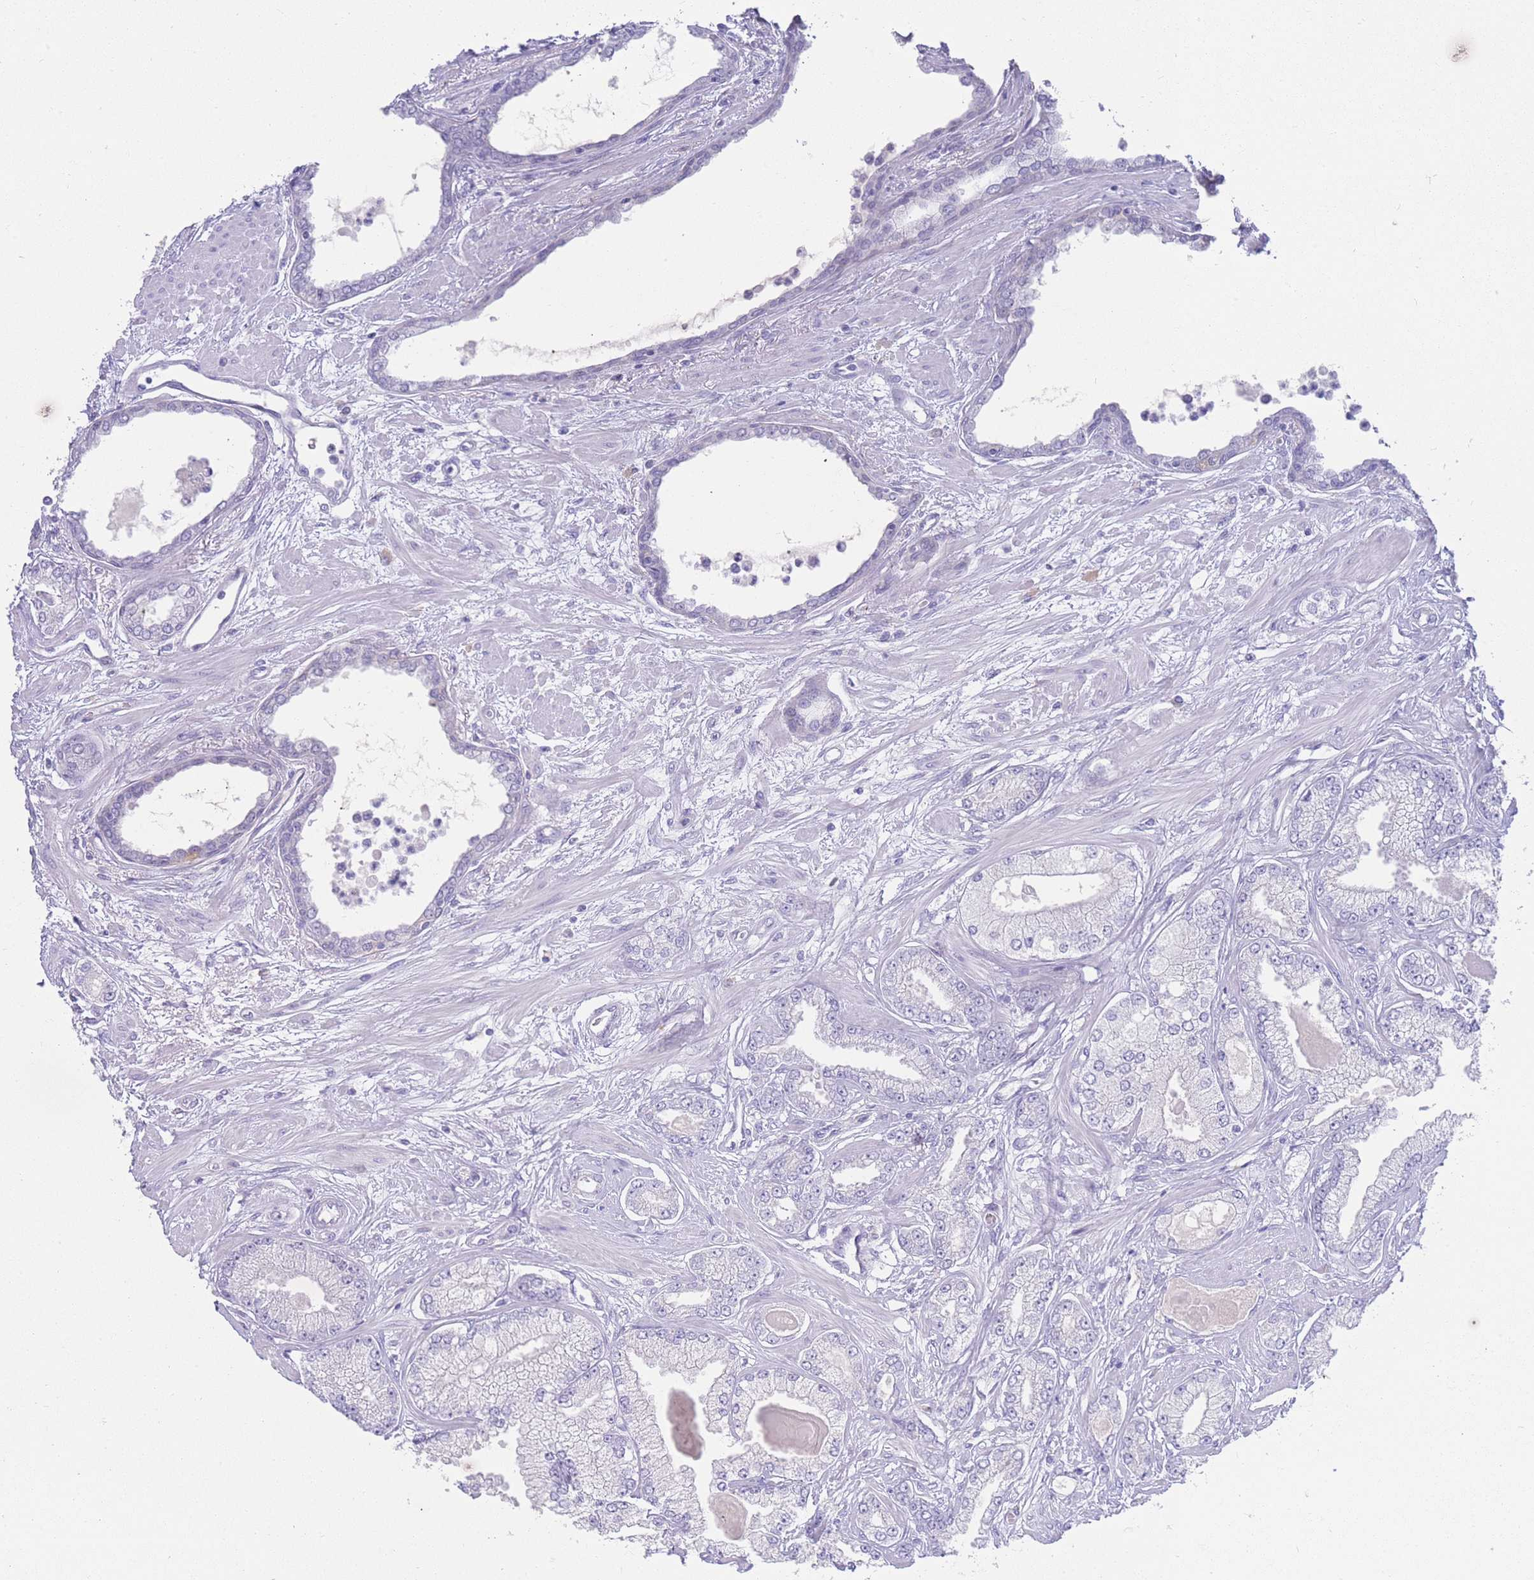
{"staining": {"intensity": "negative", "quantity": "none", "location": "none"}, "tissue": "prostate cancer", "cell_type": "Tumor cells", "image_type": "cancer", "snomed": [{"axis": "morphology", "description": "Adenocarcinoma, Low grade"}, {"axis": "topography", "description": "Prostate"}], "caption": "Immunohistochemistry photomicrograph of neoplastic tissue: human prostate adenocarcinoma (low-grade) stained with DAB shows no significant protein staining in tumor cells. (Immunohistochemistry, brightfield microscopy, high magnification).", "gene": "LRRC37A", "patient": {"sex": "male", "age": 64}}